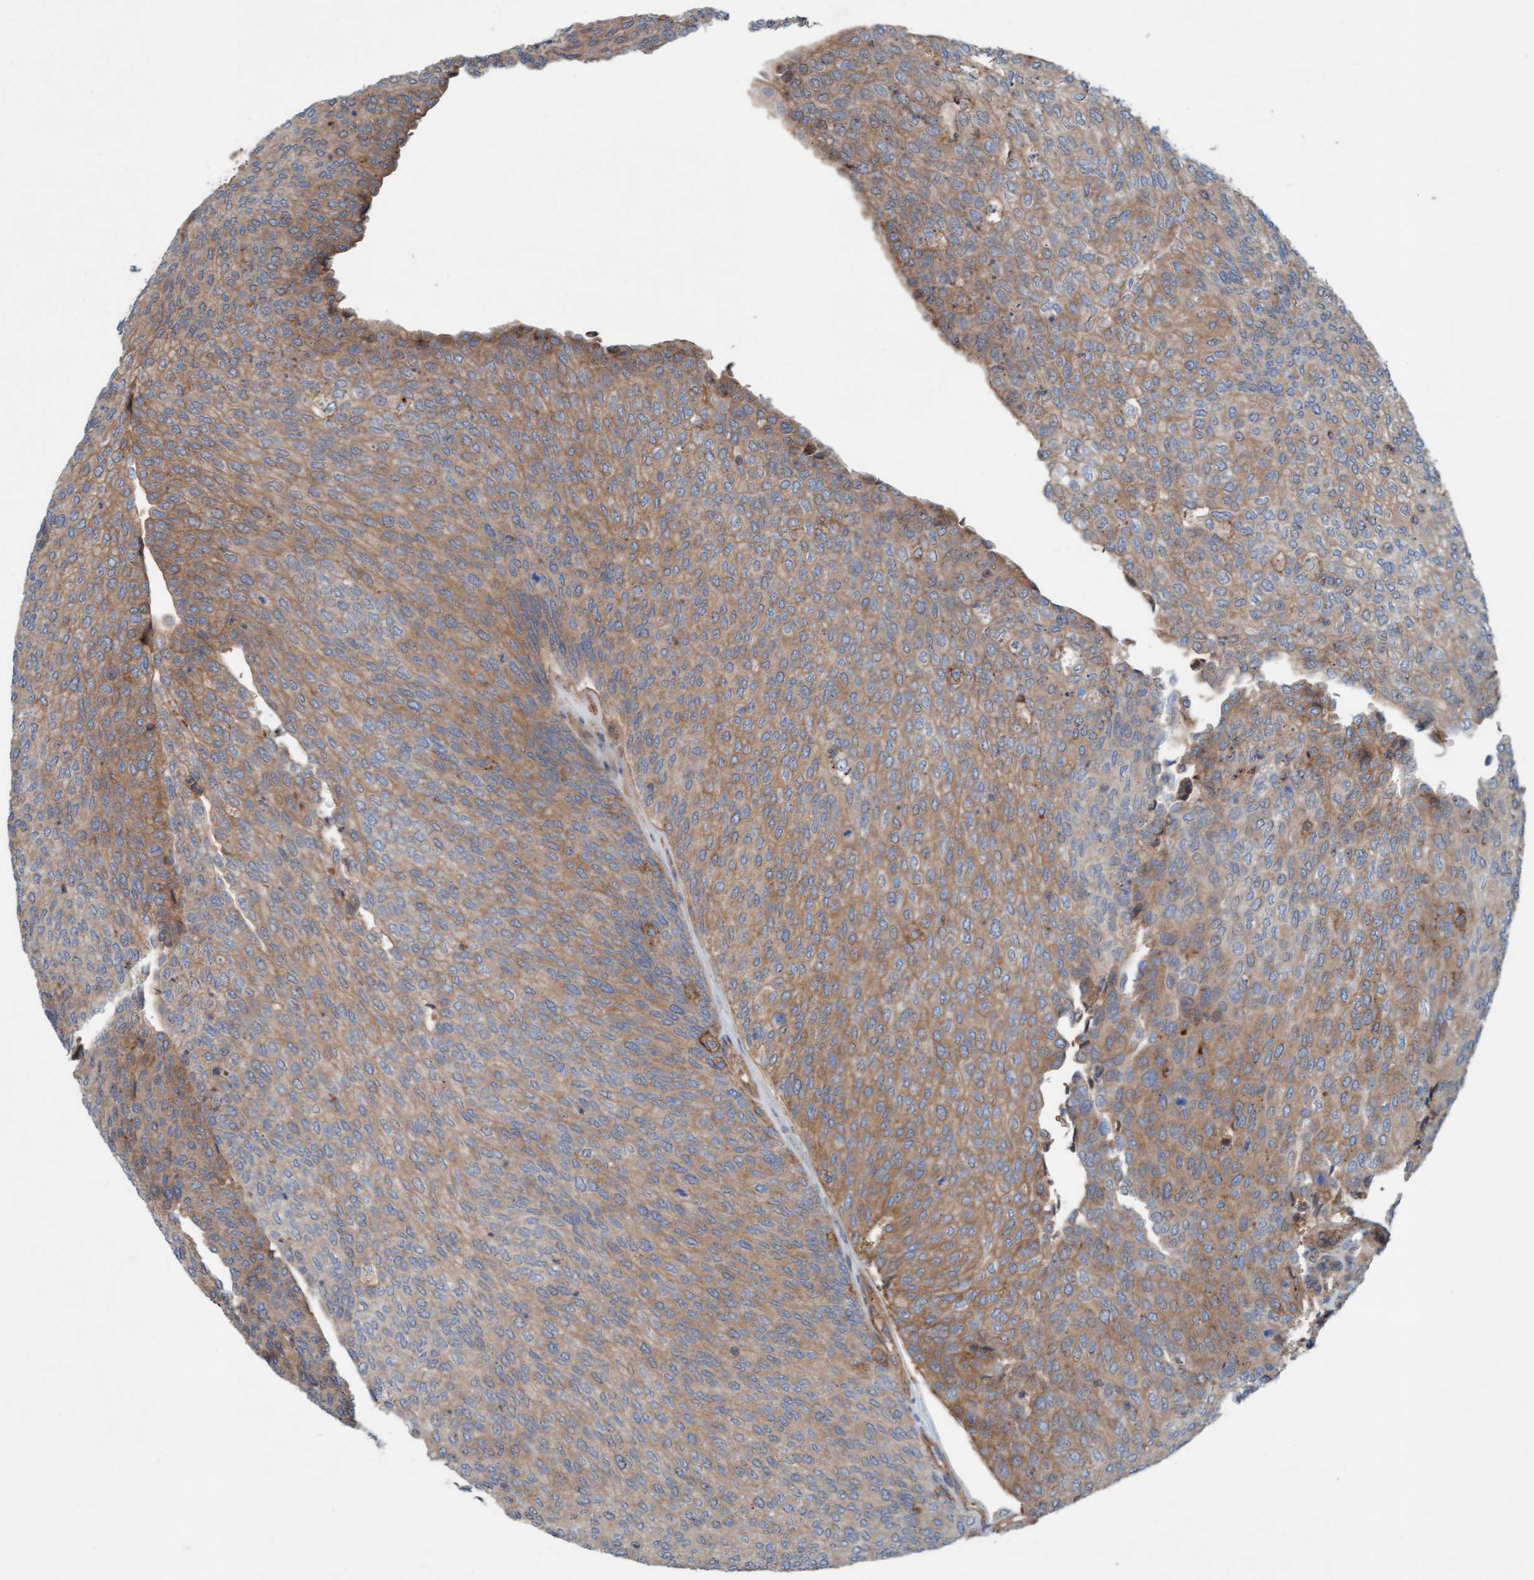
{"staining": {"intensity": "moderate", "quantity": ">75%", "location": "cytoplasmic/membranous"}, "tissue": "urothelial cancer", "cell_type": "Tumor cells", "image_type": "cancer", "snomed": [{"axis": "morphology", "description": "Urothelial carcinoma, Low grade"}, {"axis": "topography", "description": "Urinary bladder"}], "caption": "Immunohistochemical staining of low-grade urothelial carcinoma shows medium levels of moderate cytoplasmic/membranous positivity in about >75% of tumor cells.", "gene": "ERAL1", "patient": {"sex": "female", "age": 79}}